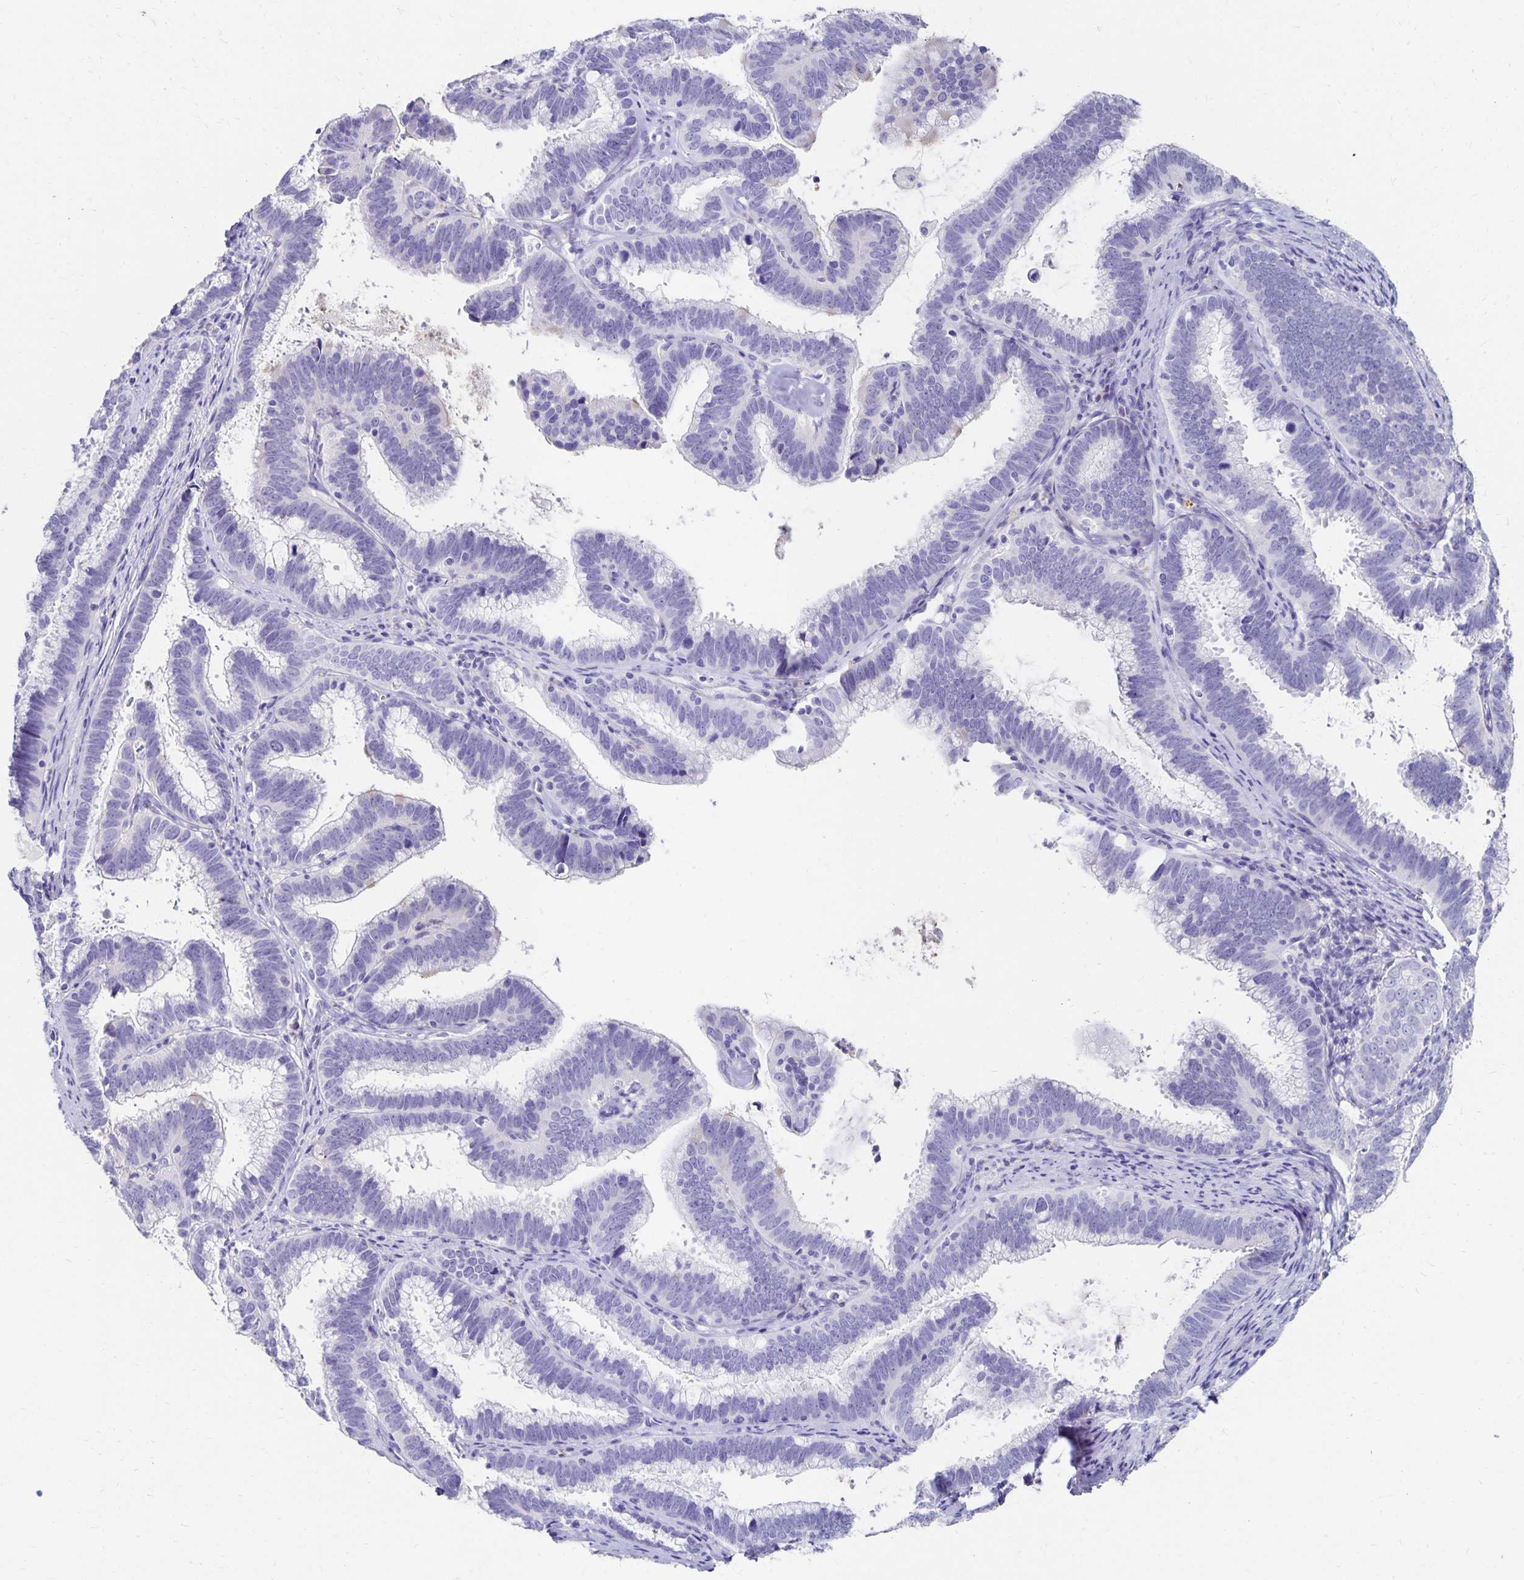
{"staining": {"intensity": "negative", "quantity": "none", "location": "none"}, "tissue": "cervical cancer", "cell_type": "Tumor cells", "image_type": "cancer", "snomed": [{"axis": "morphology", "description": "Adenocarcinoma, NOS"}, {"axis": "topography", "description": "Cervix"}], "caption": "High power microscopy histopathology image of an immunohistochemistry (IHC) photomicrograph of adenocarcinoma (cervical), revealing no significant positivity in tumor cells.", "gene": "DYNLT4", "patient": {"sex": "female", "age": 61}}